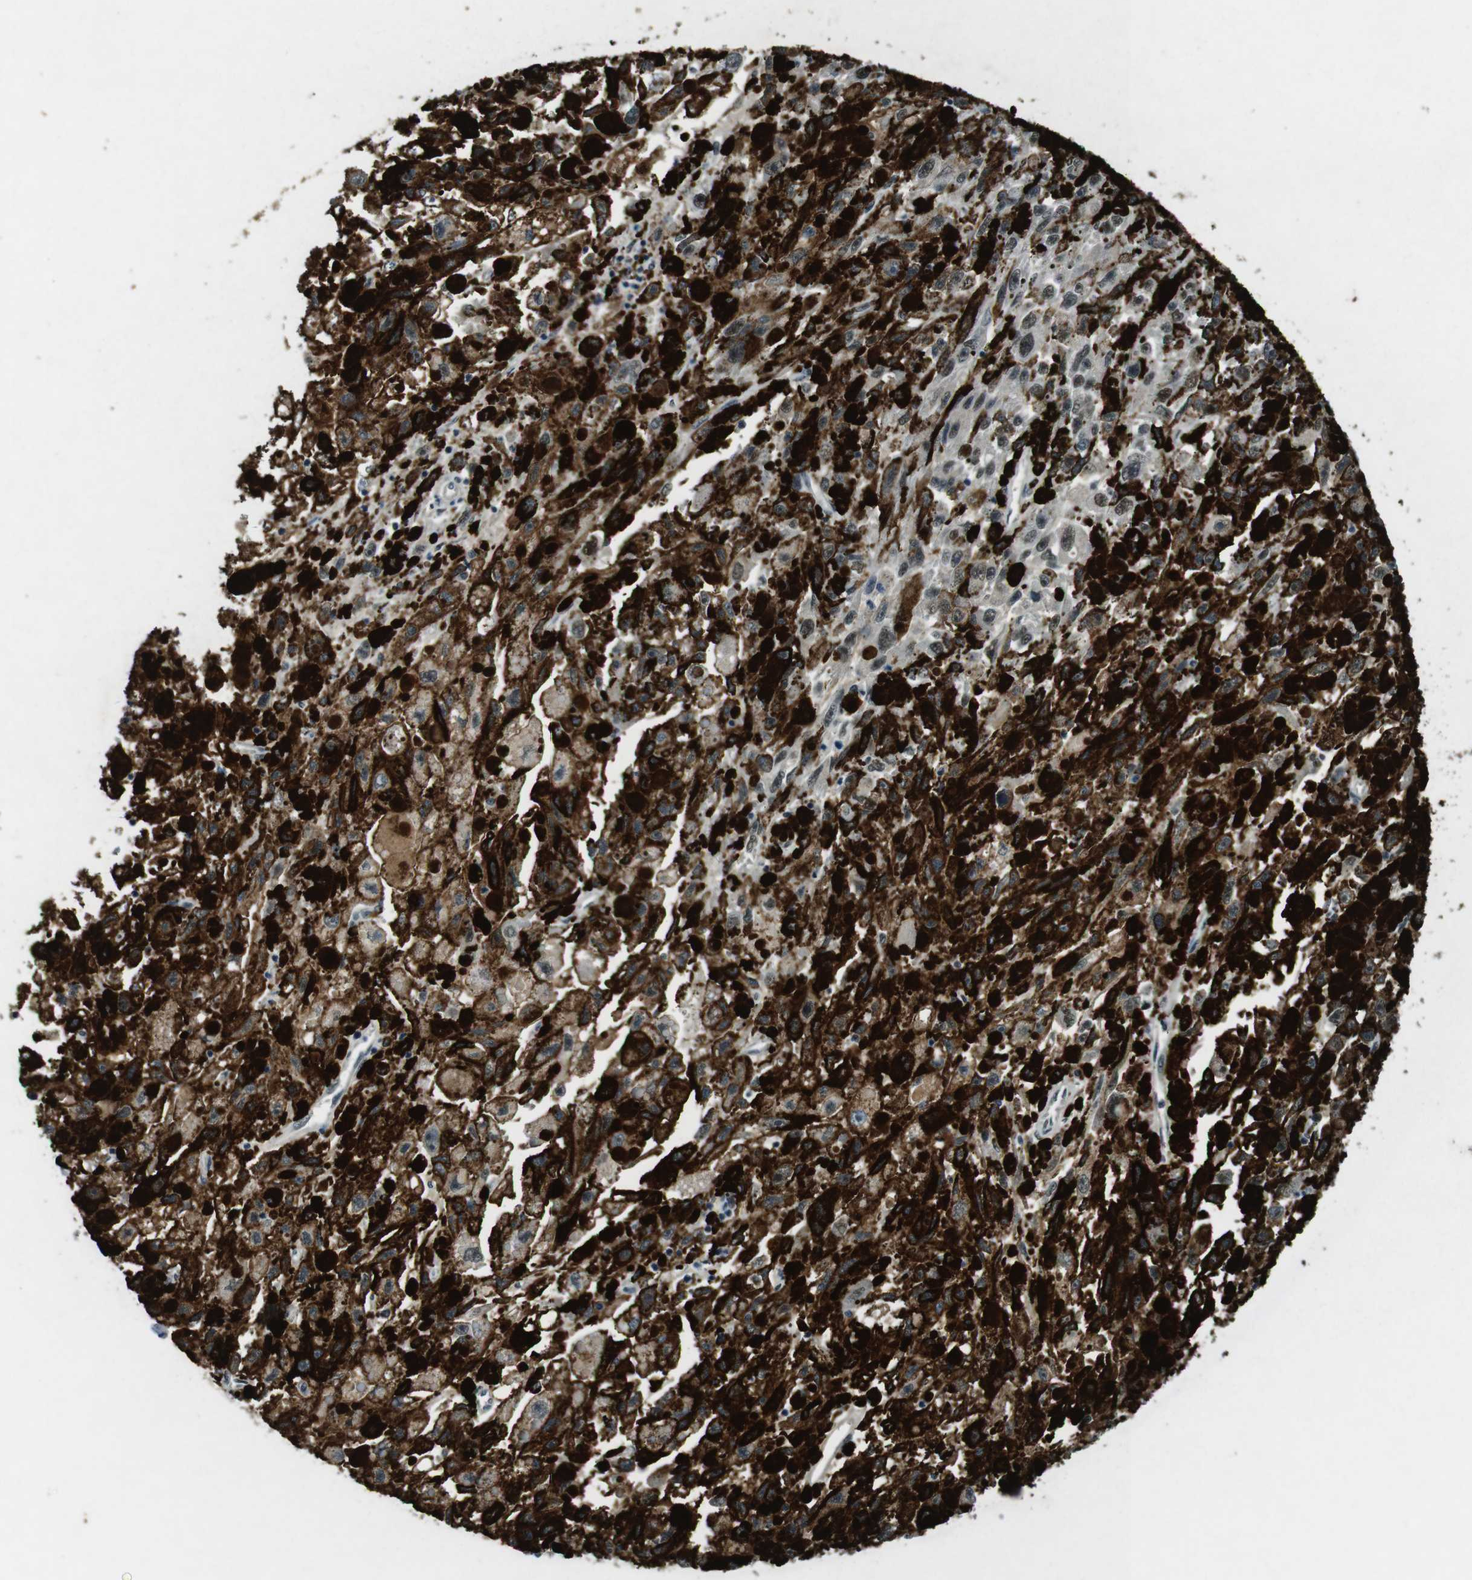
{"staining": {"intensity": "weak", "quantity": "25%-75%", "location": "cytoplasmic/membranous,nuclear"}, "tissue": "melanoma", "cell_type": "Tumor cells", "image_type": "cancer", "snomed": [{"axis": "morphology", "description": "Malignant melanoma, NOS"}, {"axis": "topography", "description": "Skin"}], "caption": "IHC histopathology image of neoplastic tissue: melanoma stained using IHC displays low levels of weak protein expression localized specifically in the cytoplasmic/membranous and nuclear of tumor cells, appearing as a cytoplasmic/membranous and nuclear brown color.", "gene": "USP7", "patient": {"sex": "female", "age": 104}}